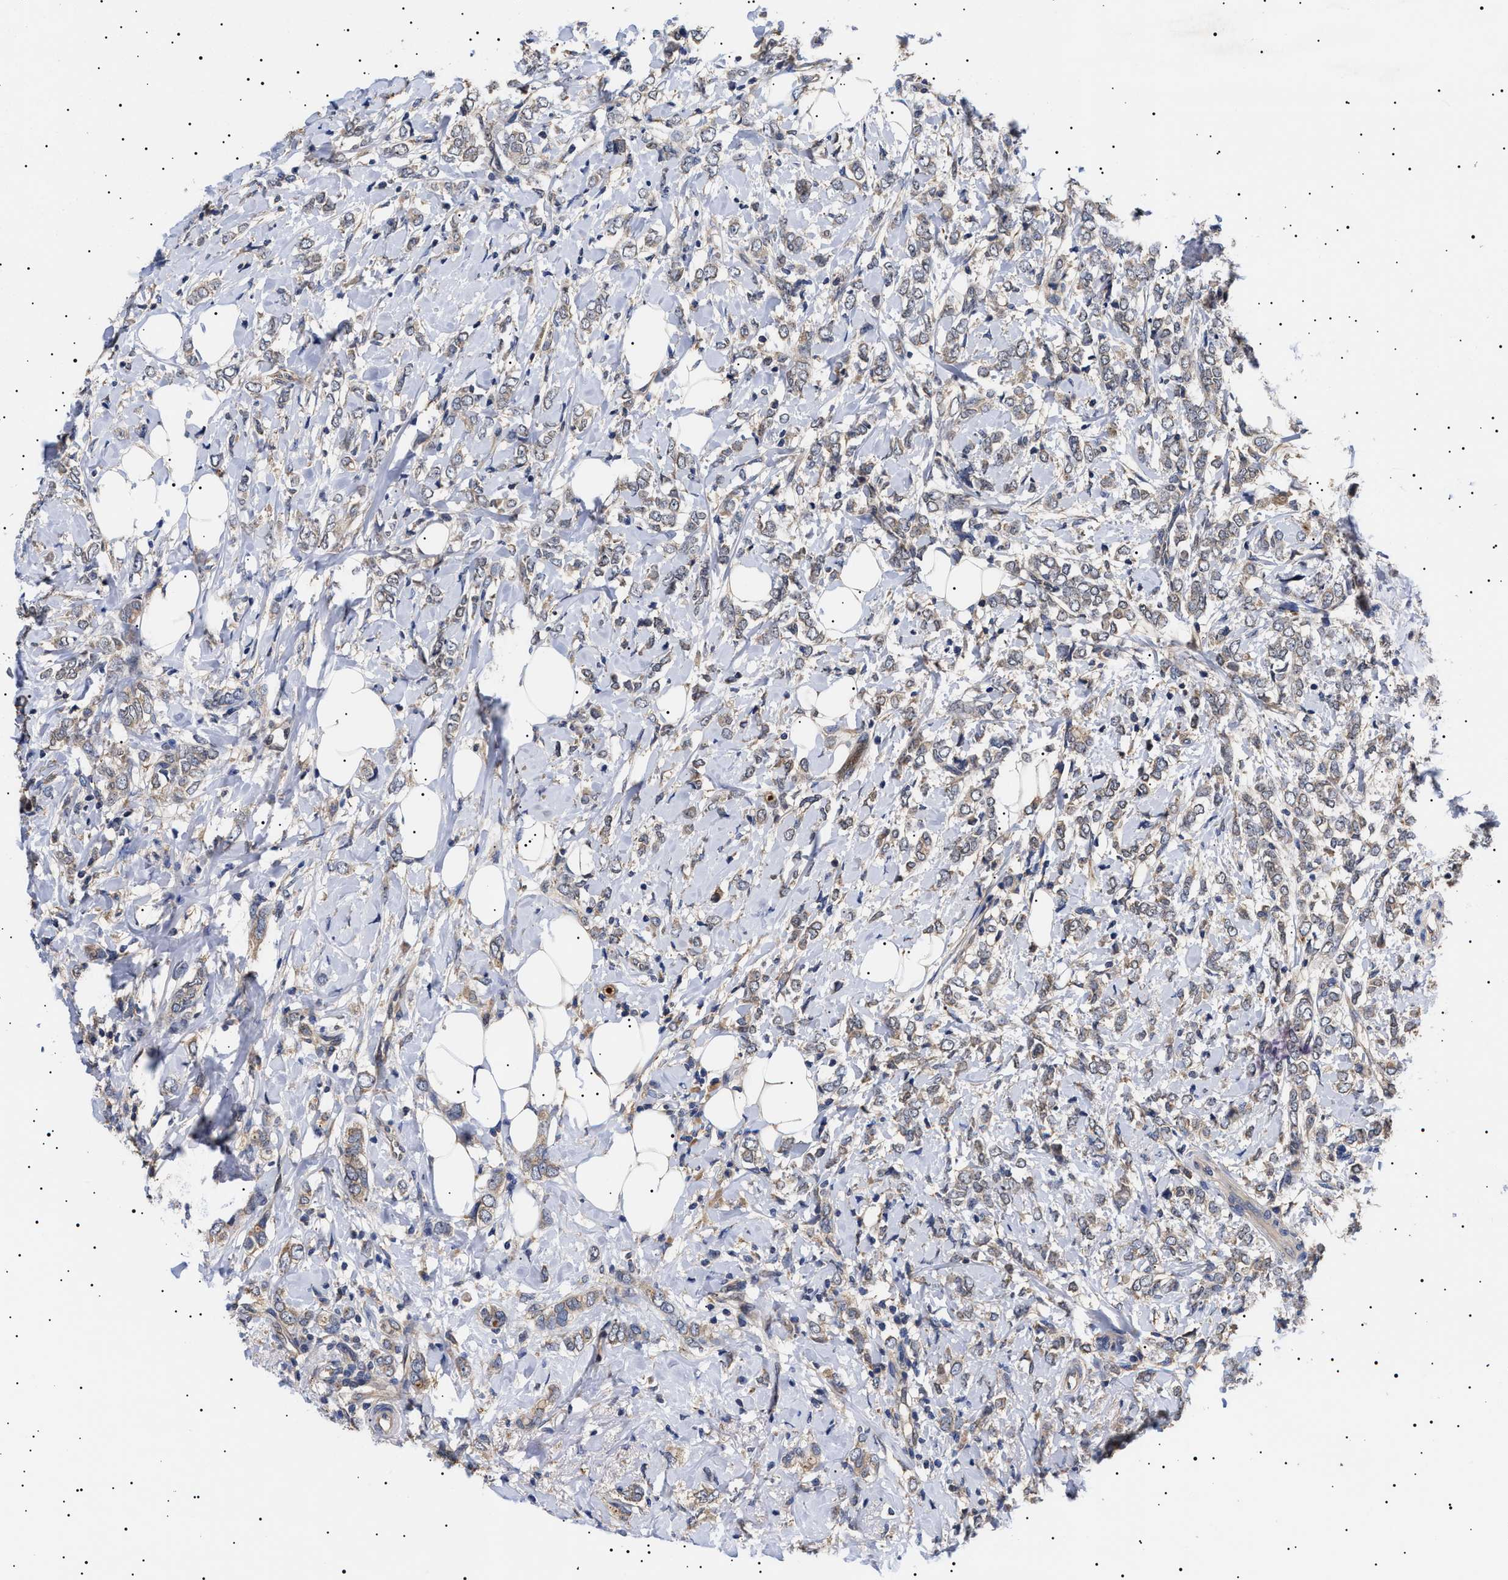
{"staining": {"intensity": "weak", "quantity": "25%-75%", "location": "cytoplasmic/membranous"}, "tissue": "breast cancer", "cell_type": "Tumor cells", "image_type": "cancer", "snomed": [{"axis": "morphology", "description": "Normal tissue, NOS"}, {"axis": "morphology", "description": "Lobular carcinoma"}, {"axis": "topography", "description": "Breast"}], "caption": "Tumor cells reveal weak cytoplasmic/membranous expression in about 25%-75% of cells in lobular carcinoma (breast).", "gene": "KRBA1", "patient": {"sex": "female", "age": 47}}